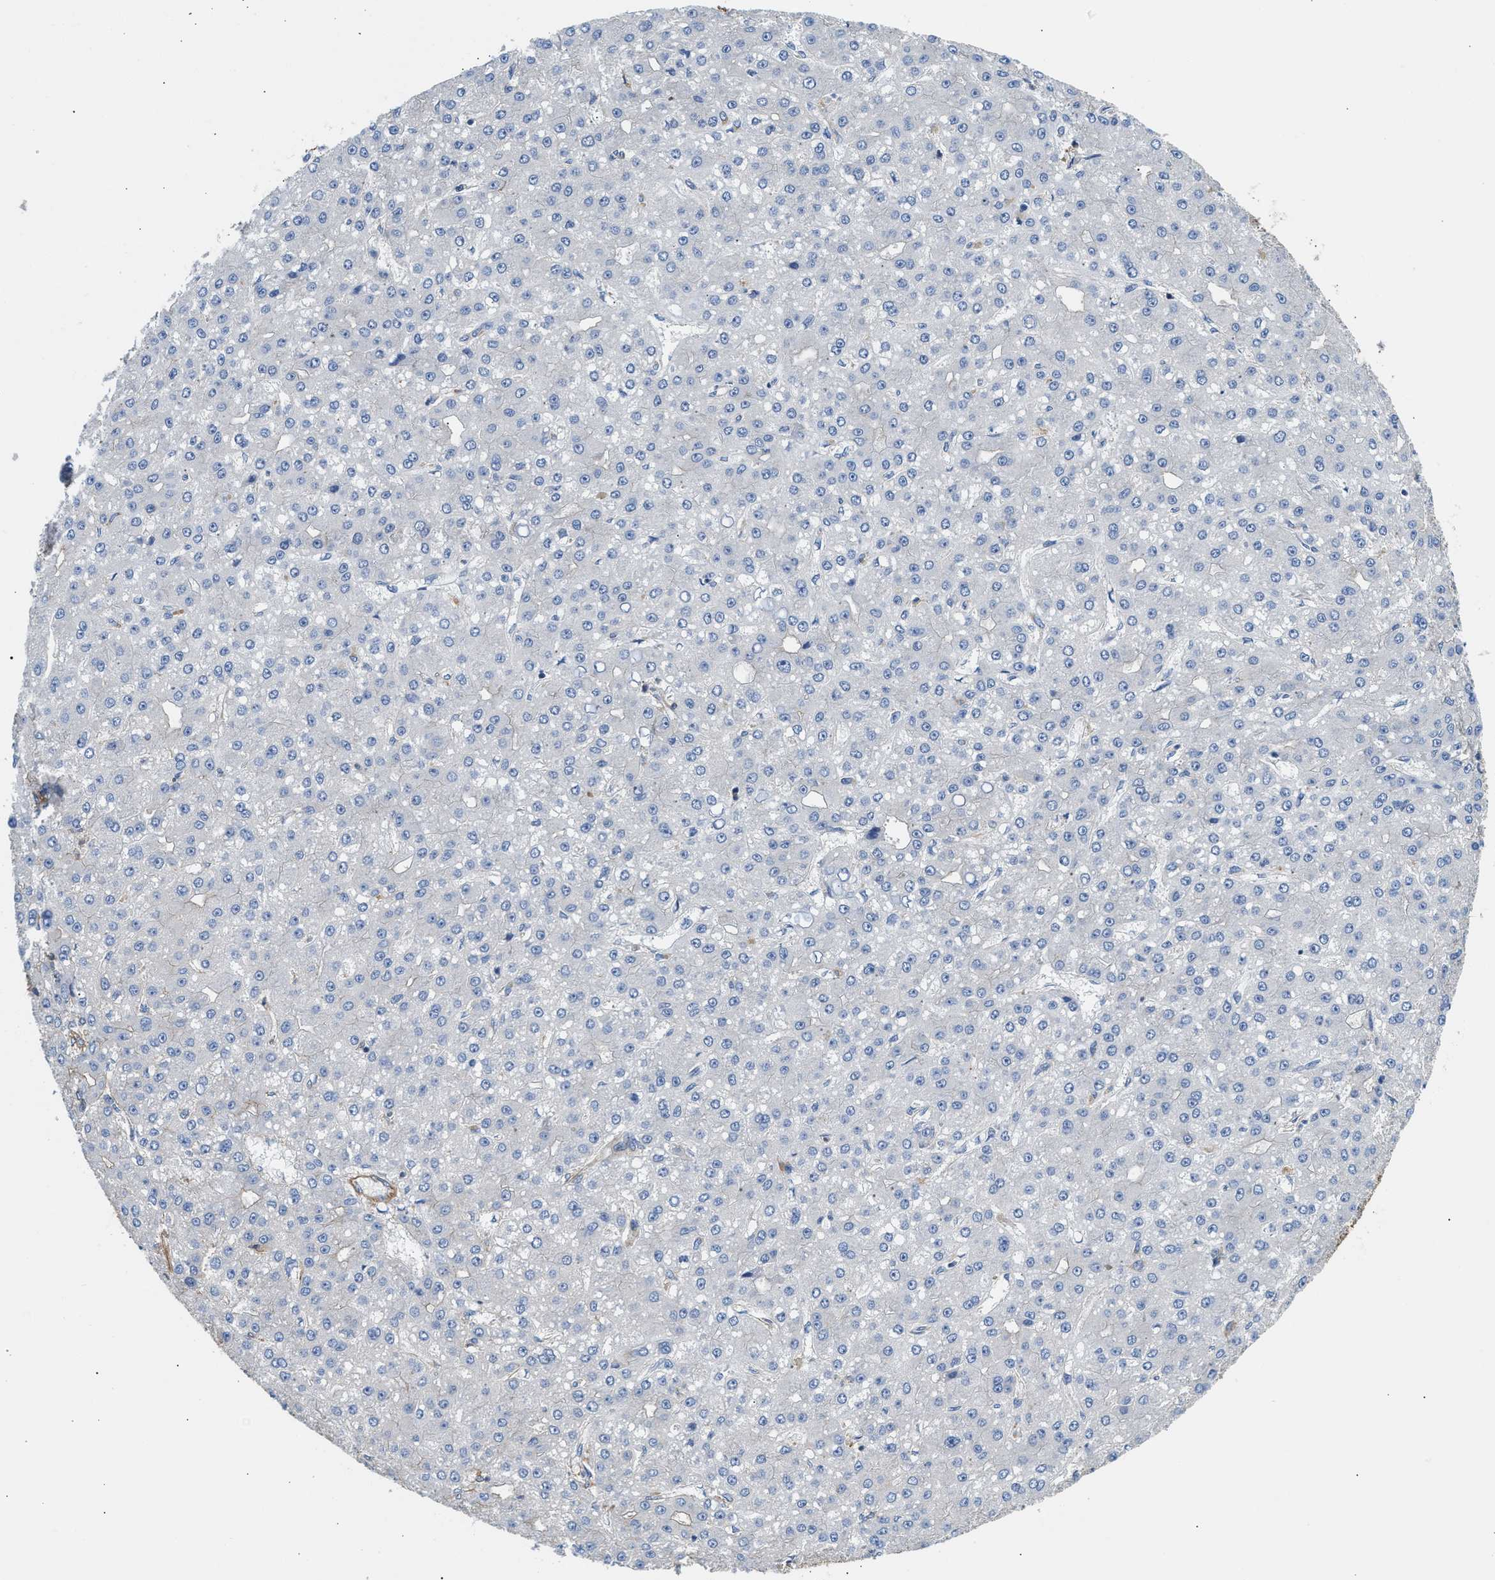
{"staining": {"intensity": "negative", "quantity": "none", "location": "none"}, "tissue": "liver cancer", "cell_type": "Tumor cells", "image_type": "cancer", "snomed": [{"axis": "morphology", "description": "Carcinoma, Hepatocellular, NOS"}, {"axis": "topography", "description": "Liver"}], "caption": "IHC of liver hepatocellular carcinoma displays no staining in tumor cells.", "gene": "SAMD9L", "patient": {"sex": "male", "age": 67}}